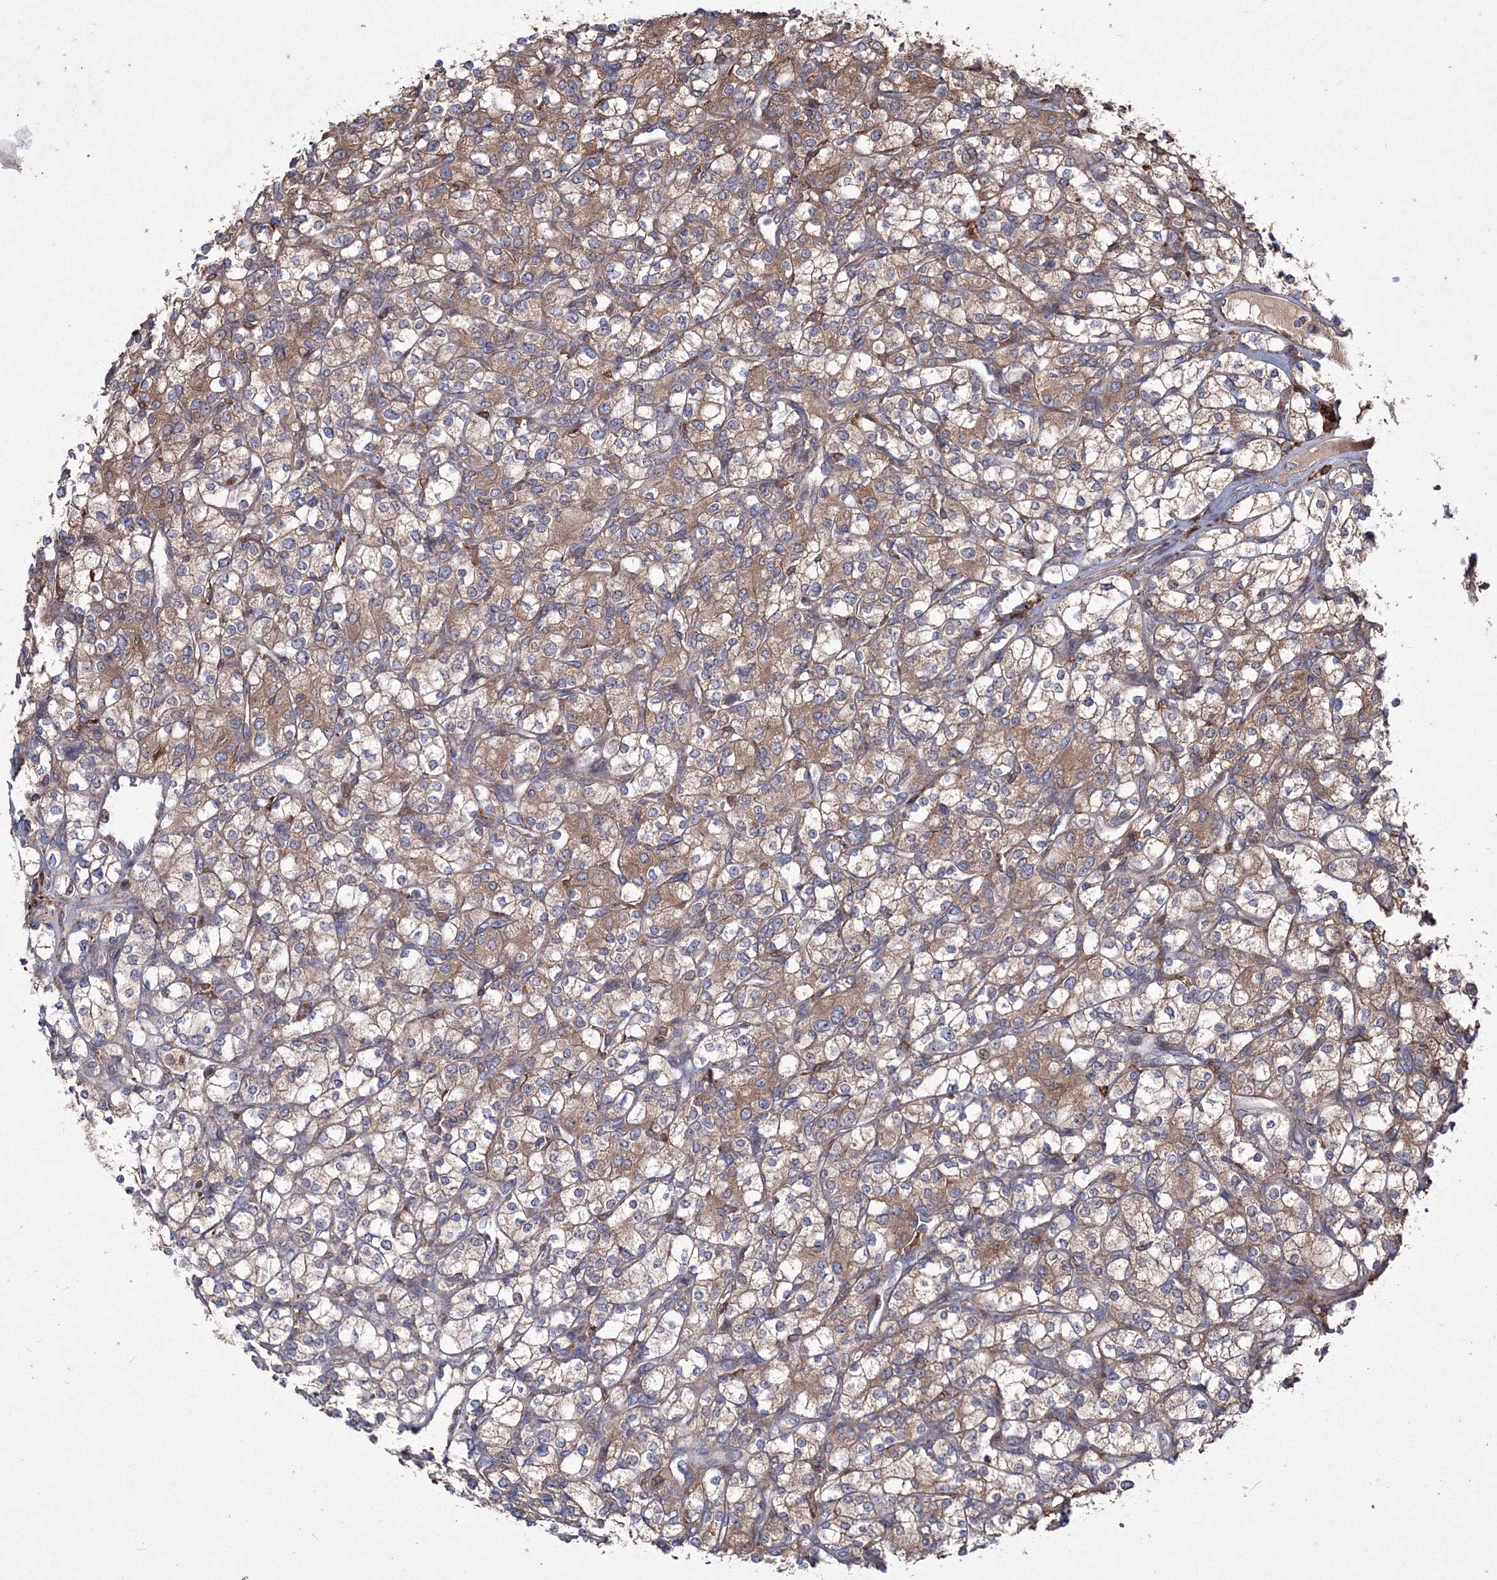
{"staining": {"intensity": "moderate", "quantity": ">75%", "location": "cytoplasmic/membranous"}, "tissue": "renal cancer", "cell_type": "Tumor cells", "image_type": "cancer", "snomed": [{"axis": "morphology", "description": "Adenocarcinoma, NOS"}, {"axis": "topography", "description": "Kidney"}], "caption": "A brown stain highlights moderate cytoplasmic/membranous positivity of a protein in human adenocarcinoma (renal) tumor cells.", "gene": "RANBP3L", "patient": {"sex": "male", "age": 77}}